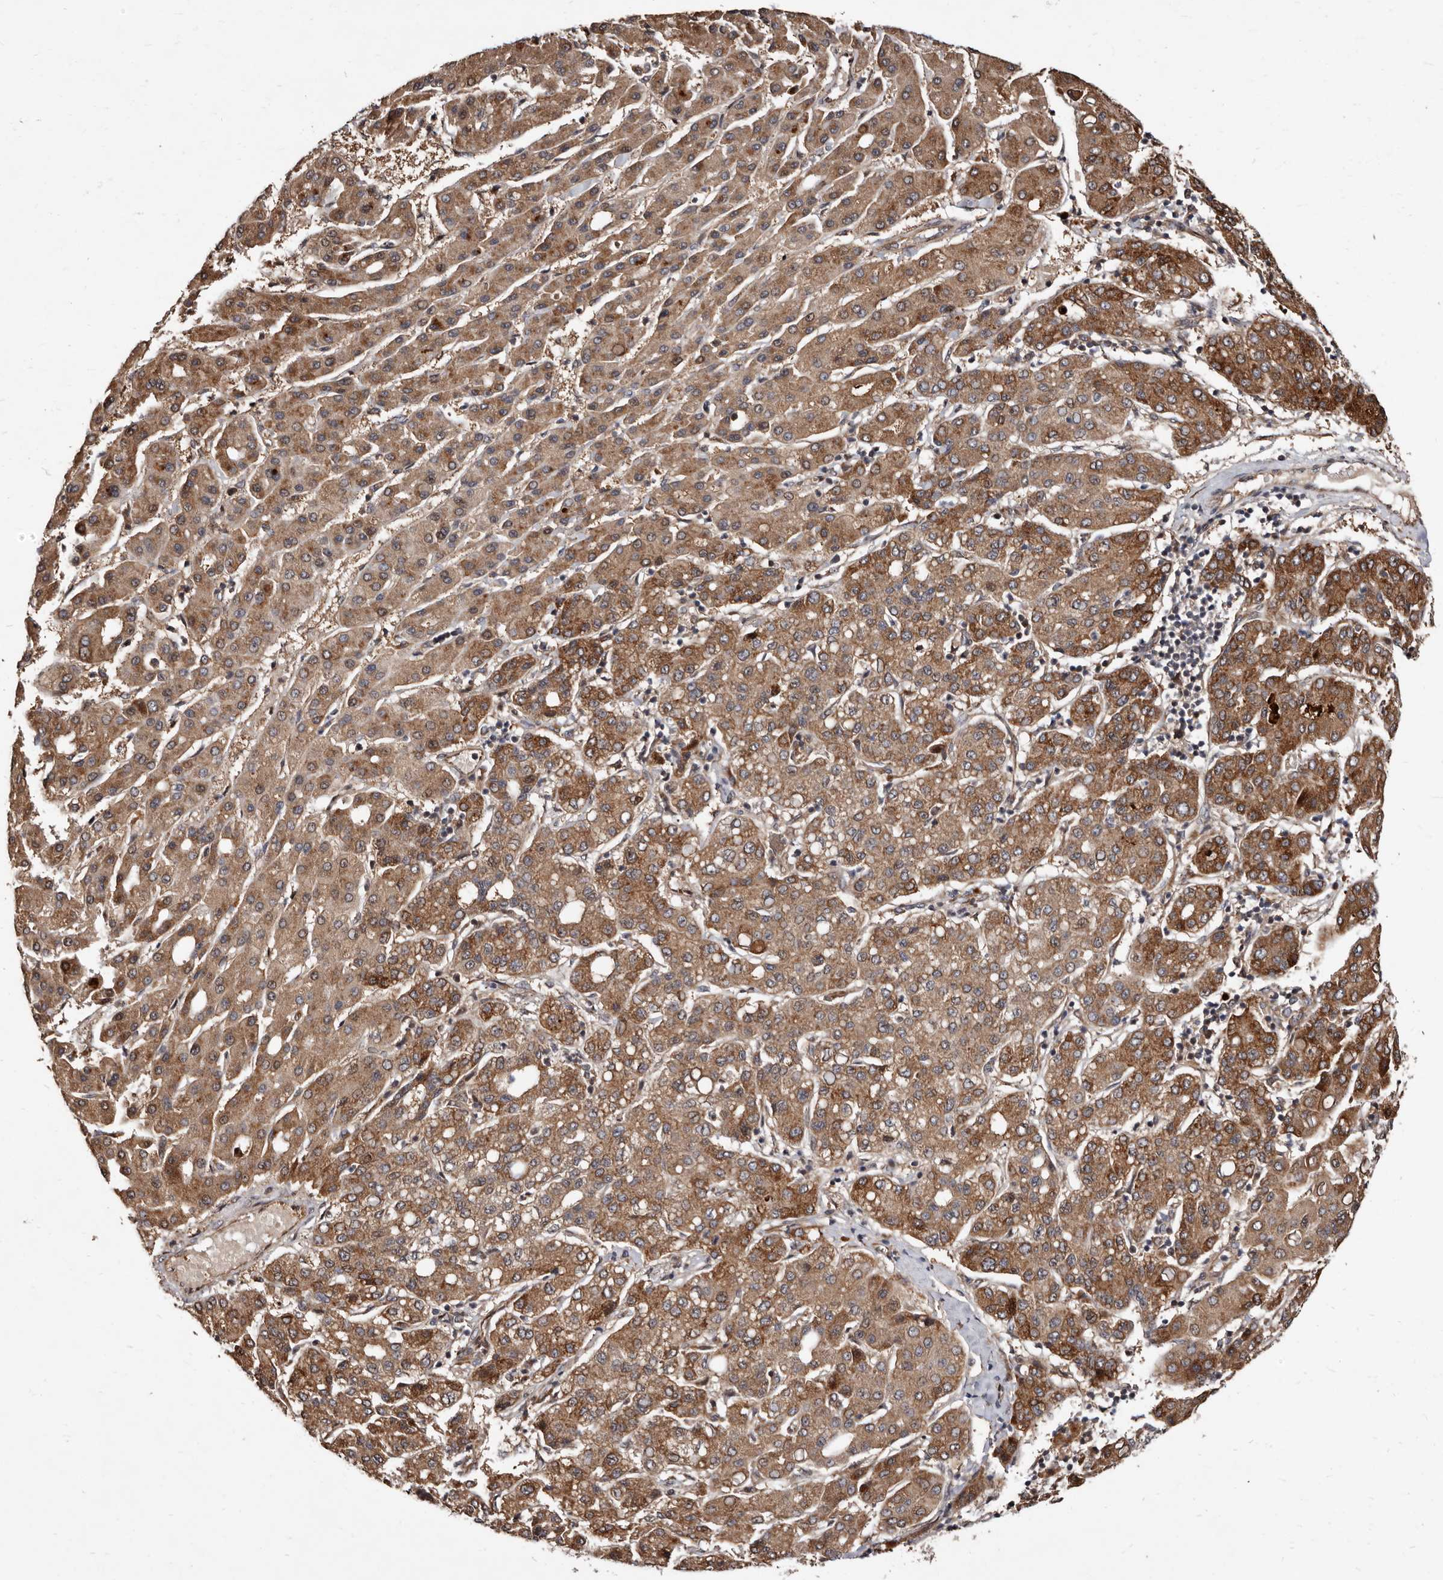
{"staining": {"intensity": "moderate", "quantity": ">75%", "location": "cytoplasmic/membranous"}, "tissue": "liver cancer", "cell_type": "Tumor cells", "image_type": "cancer", "snomed": [{"axis": "morphology", "description": "Carcinoma, Hepatocellular, NOS"}, {"axis": "topography", "description": "Liver"}], "caption": "IHC of human liver hepatocellular carcinoma exhibits medium levels of moderate cytoplasmic/membranous staining in about >75% of tumor cells.", "gene": "WEE2", "patient": {"sex": "male", "age": 65}}